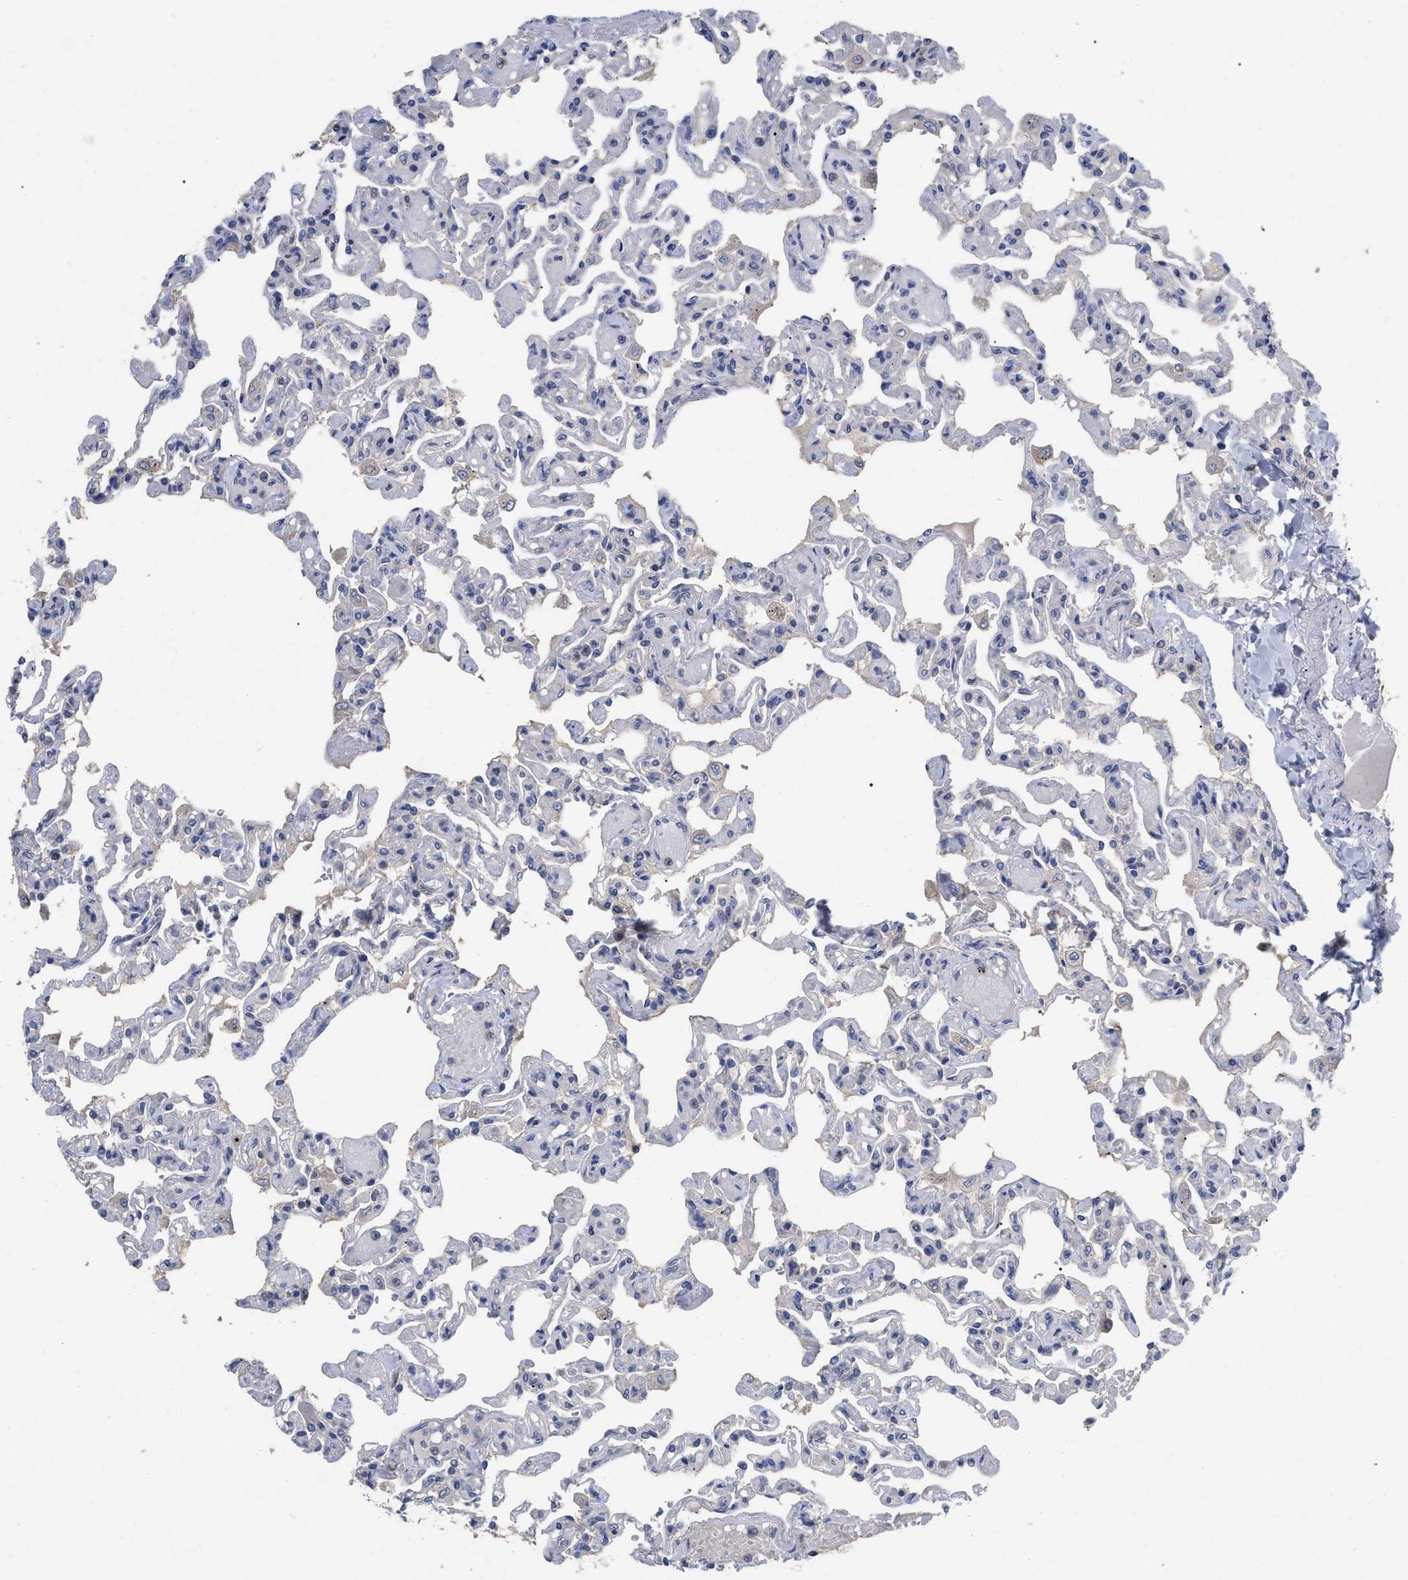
{"staining": {"intensity": "weak", "quantity": "<25%", "location": "cytoplasmic/membranous"}, "tissue": "lung", "cell_type": "Alveolar cells", "image_type": "normal", "snomed": [{"axis": "morphology", "description": "Normal tissue, NOS"}, {"axis": "topography", "description": "Lung"}], "caption": "A histopathology image of lung stained for a protein shows no brown staining in alveolar cells. Brightfield microscopy of immunohistochemistry stained with DAB (3,3'-diaminobenzidine) (brown) and hematoxylin (blue), captured at high magnification.", "gene": "RAP1GDS1", "patient": {"sex": "male", "age": 21}}